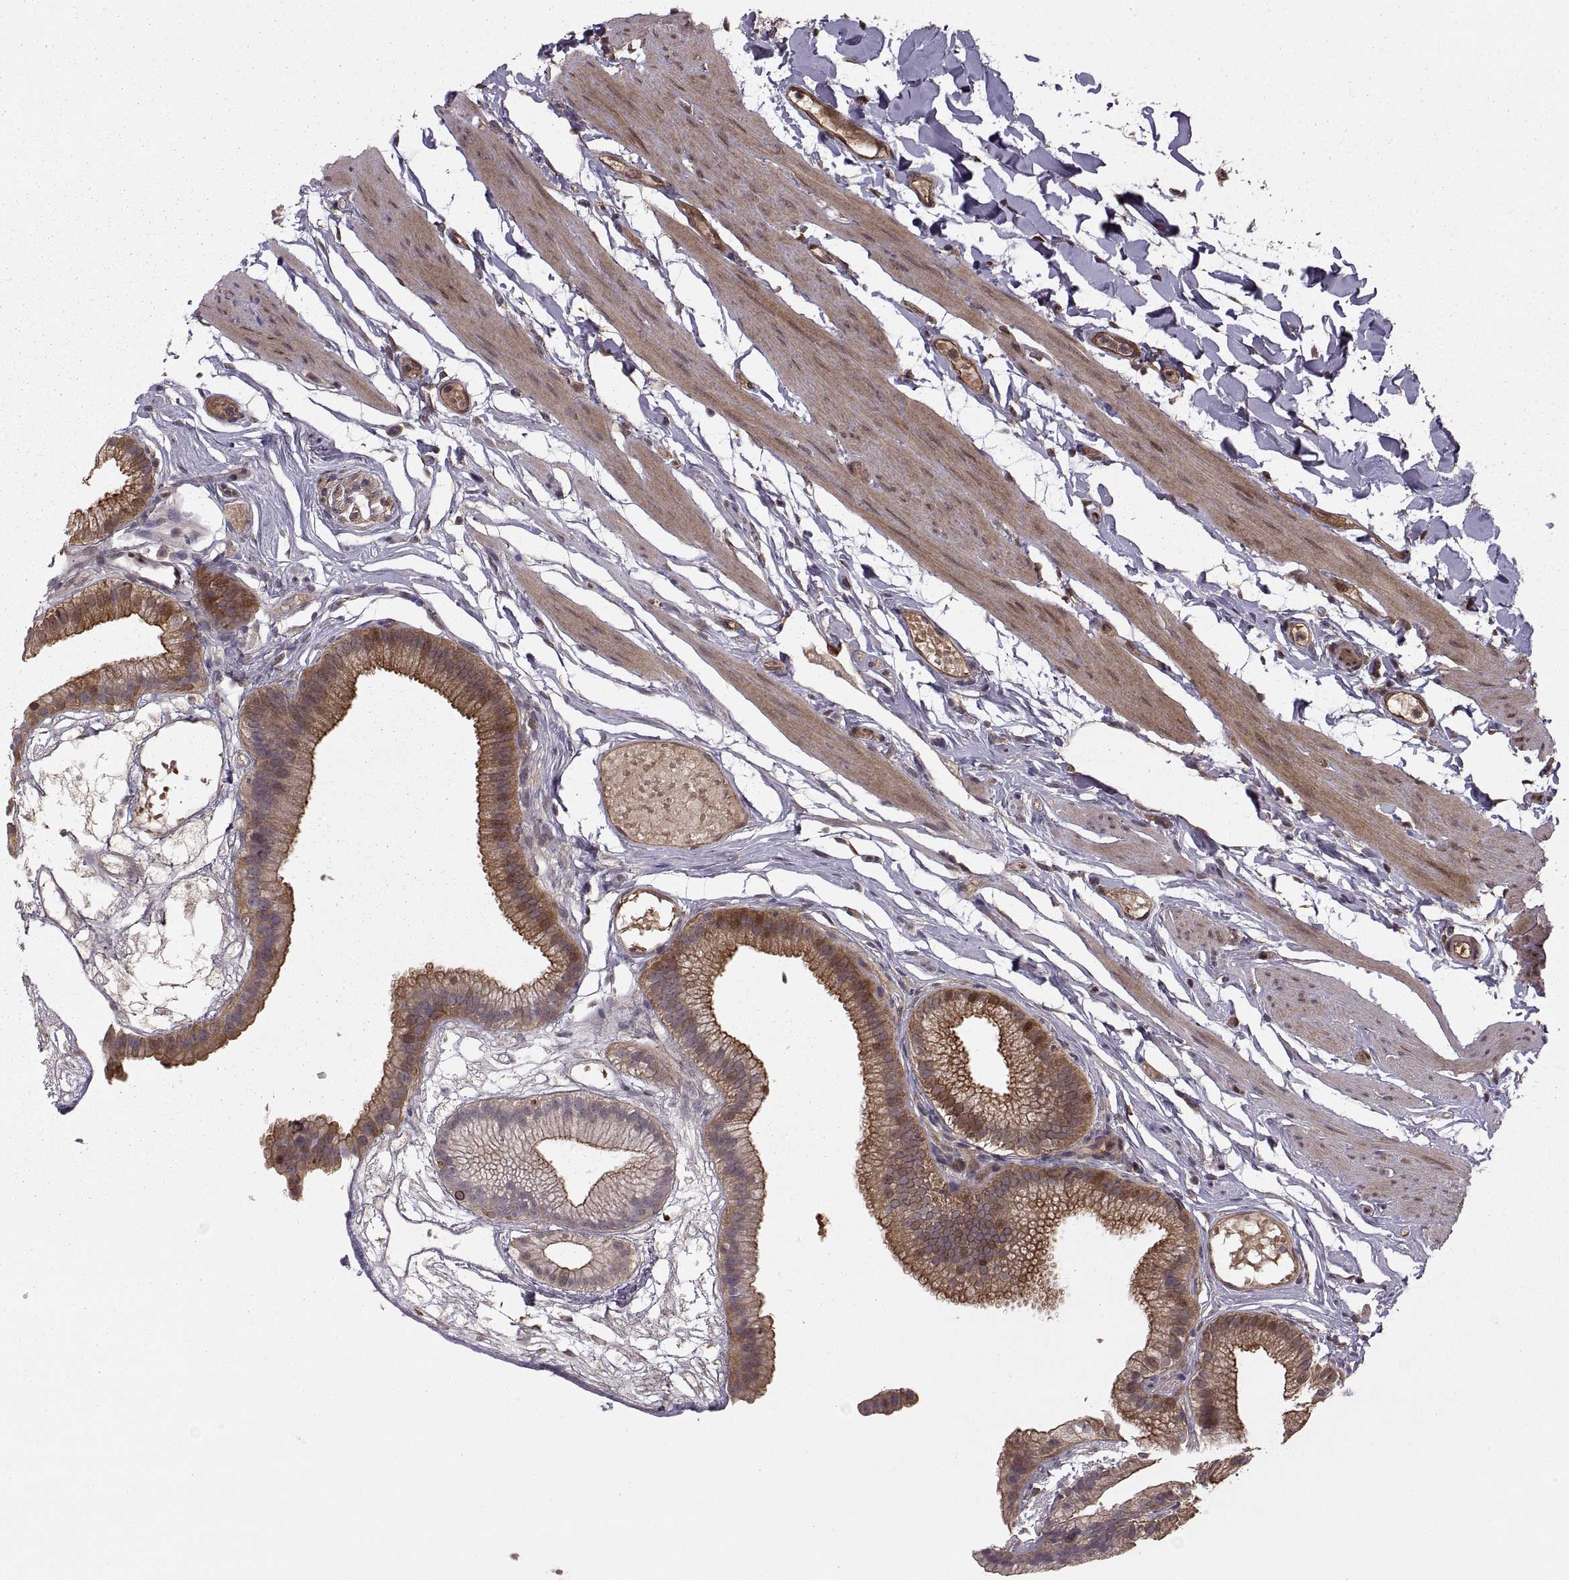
{"staining": {"intensity": "moderate", "quantity": ">75%", "location": "cytoplasmic/membranous,nuclear"}, "tissue": "gallbladder", "cell_type": "Glandular cells", "image_type": "normal", "snomed": [{"axis": "morphology", "description": "Normal tissue, NOS"}, {"axis": "topography", "description": "Gallbladder"}], "caption": "Gallbladder stained with DAB IHC displays medium levels of moderate cytoplasmic/membranous,nuclear positivity in approximately >75% of glandular cells. Nuclei are stained in blue.", "gene": "DEDD", "patient": {"sex": "female", "age": 45}}